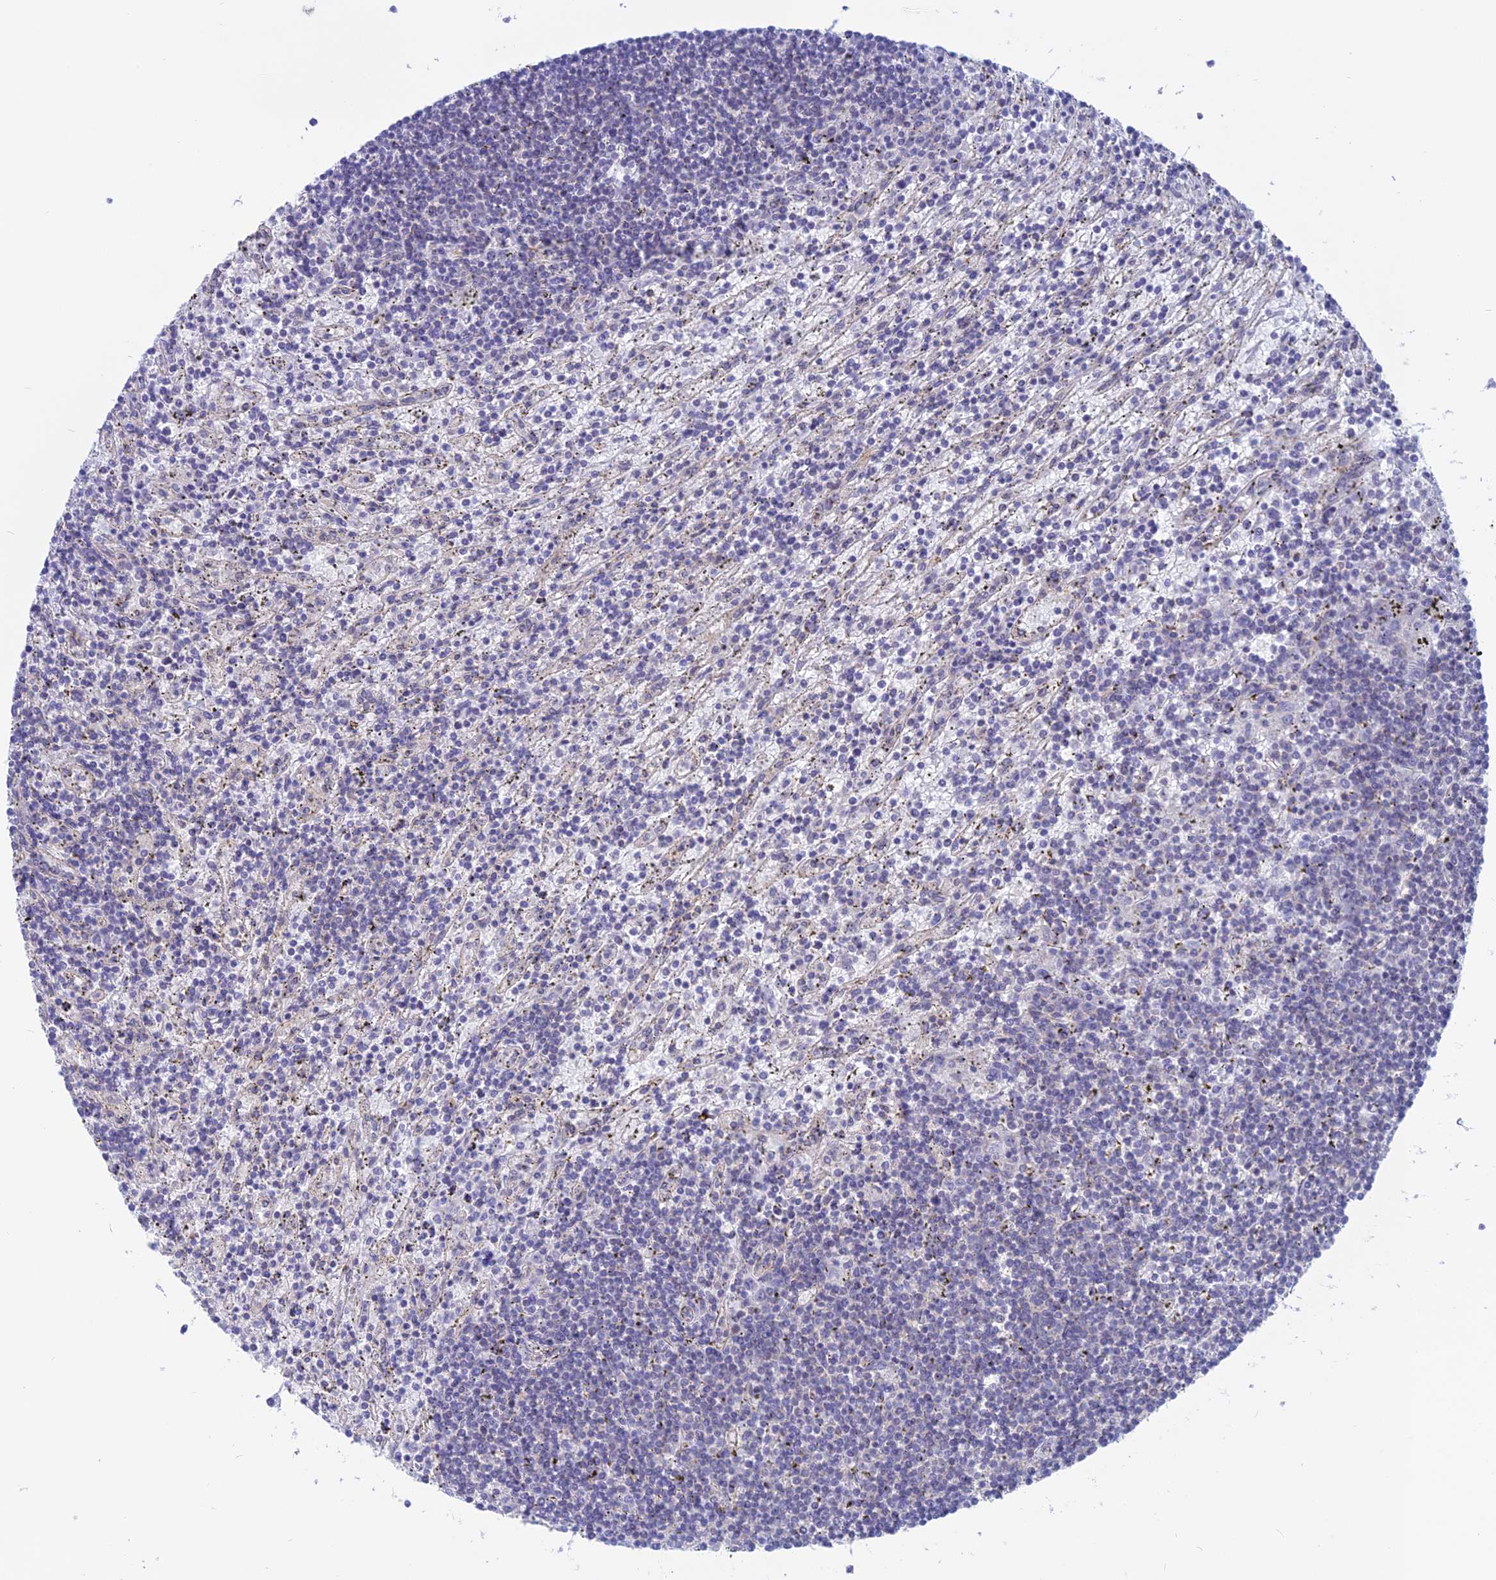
{"staining": {"intensity": "negative", "quantity": "none", "location": "none"}, "tissue": "lymphoma", "cell_type": "Tumor cells", "image_type": "cancer", "snomed": [{"axis": "morphology", "description": "Malignant lymphoma, non-Hodgkin's type, Low grade"}, {"axis": "topography", "description": "Spleen"}], "caption": "A histopathology image of low-grade malignant lymphoma, non-Hodgkin's type stained for a protein exhibits no brown staining in tumor cells.", "gene": "LZTFL1", "patient": {"sex": "male", "age": 76}}